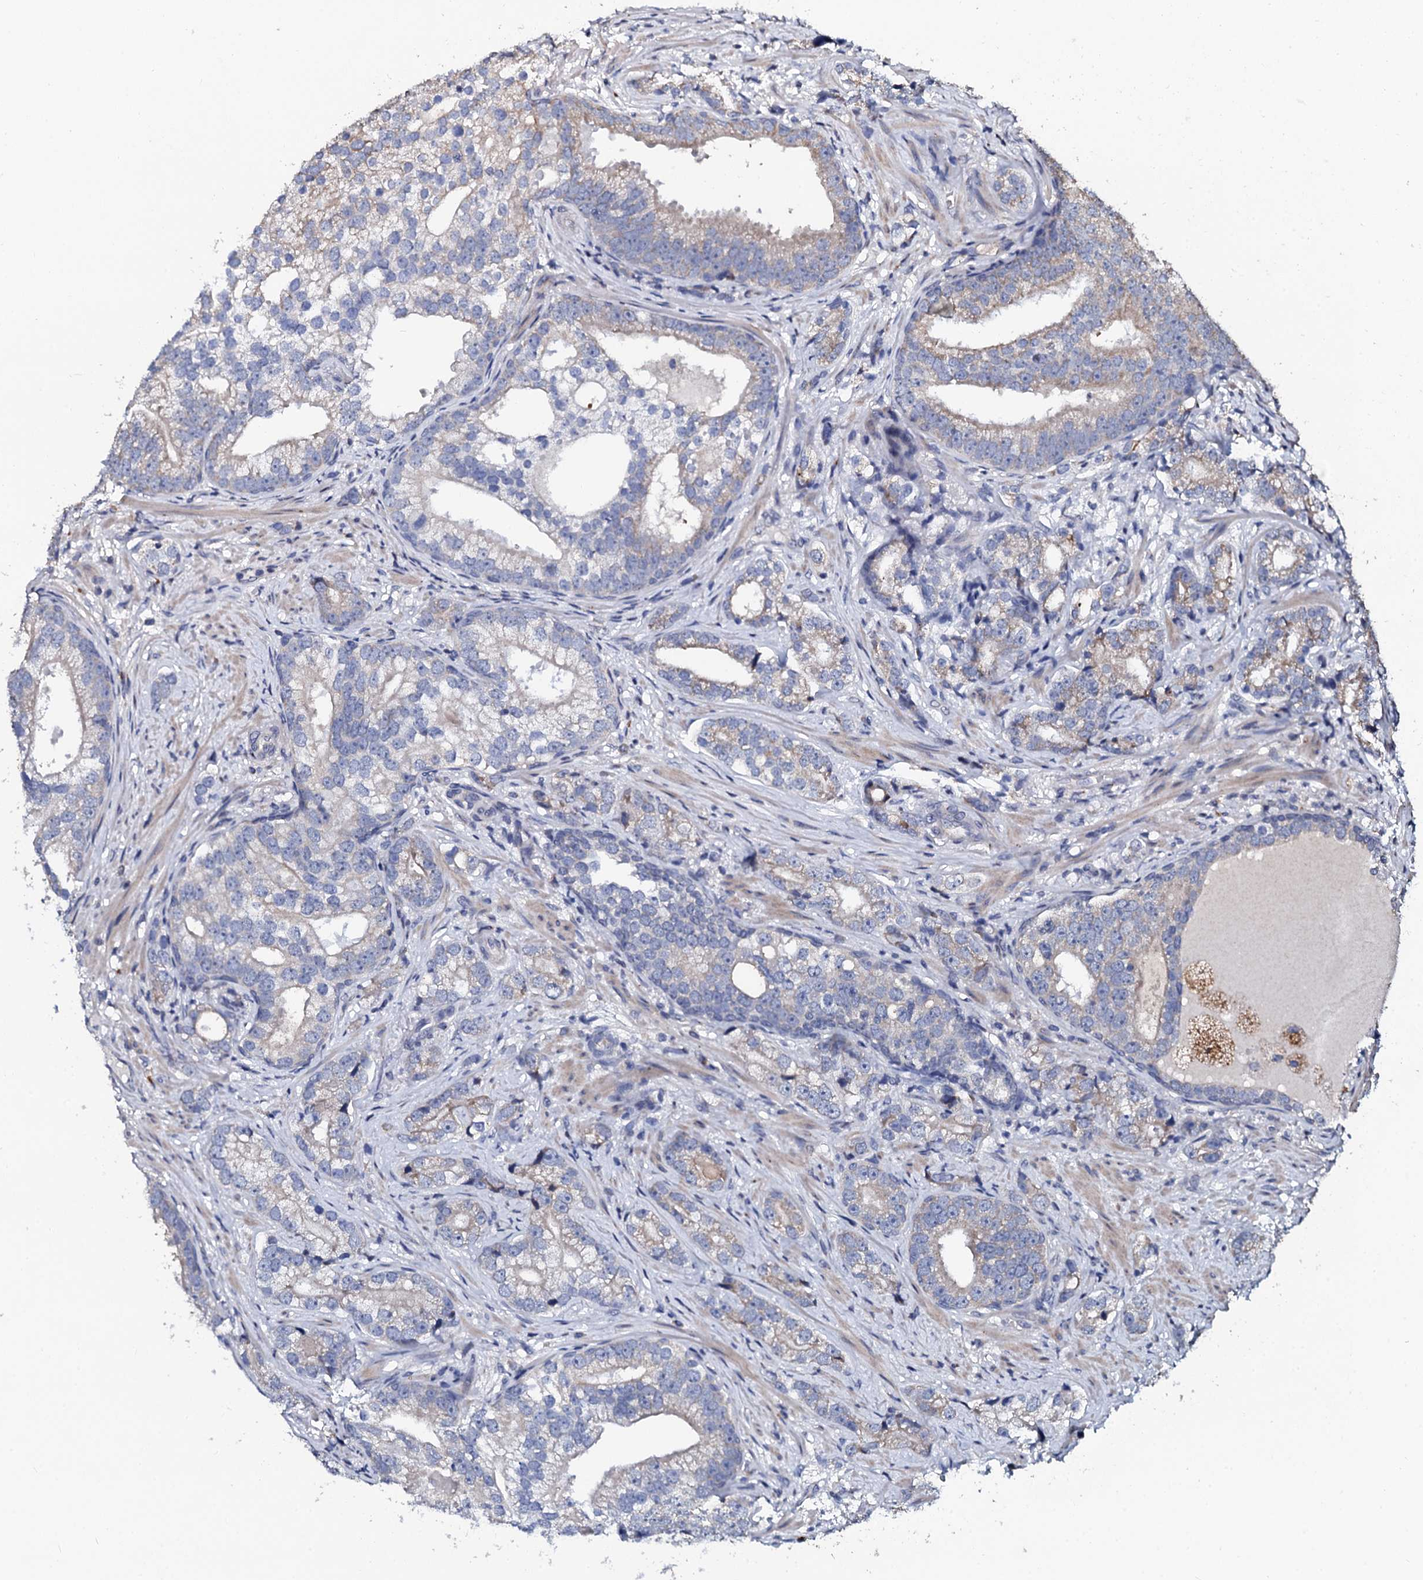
{"staining": {"intensity": "weak", "quantity": "<25%", "location": "cytoplasmic/membranous"}, "tissue": "prostate cancer", "cell_type": "Tumor cells", "image_type": "cancer", "snomed": [{"axis": "morphology", "description": "Adenocarcinoma, High grade"}, {"axis": "topography", "description": "Prostate"}], "caption": "DAB immunohistochemical staining of human high-grade adenocarcinoma (prostate) demonstrates no significant positivity in tumor cells.", "gene": "SLC37A4", "patient": {"sex": "male", "age": 75}}